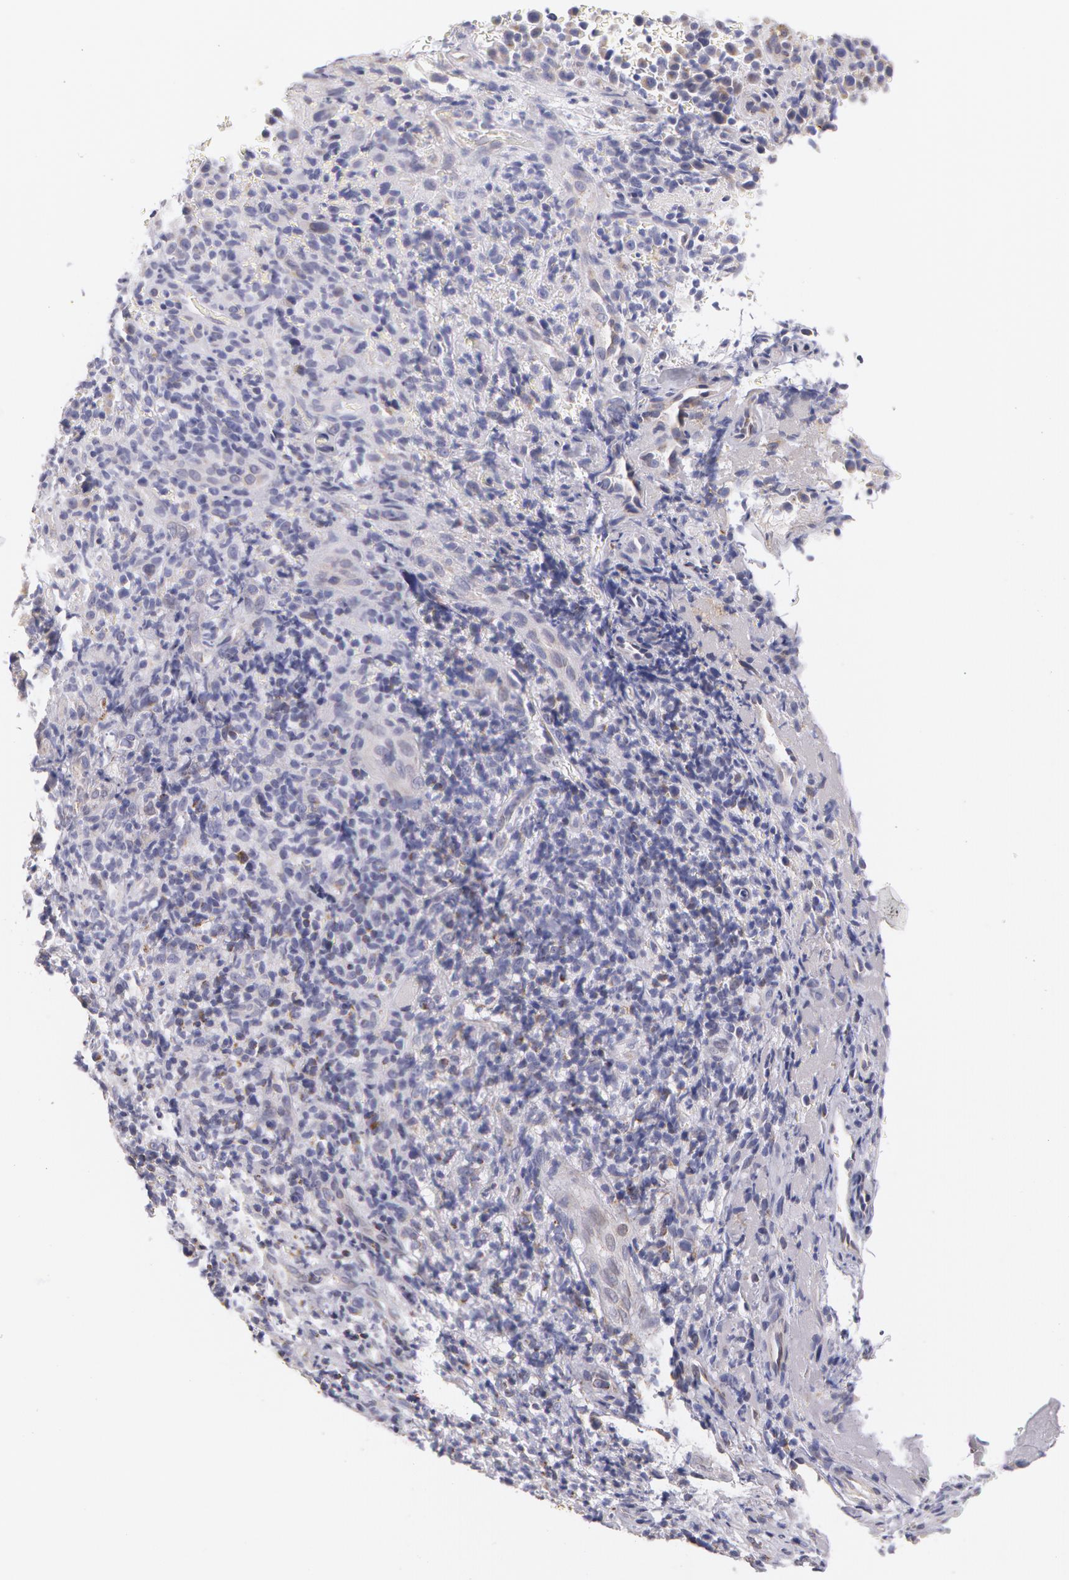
{"staining": {"intensity": "moderate", "quantity": "25%-75%", "location": "cytoplasmic/membranous"}, "tissue": "melanoma", "cell_type": "Tumor cells", "image_type": "cancer", "snomed": [{"axis": "morphology", "description": "Malignant melanoma, NOS"}, {"axis": "topography", "description": "Skin"}], "caption": "Protein staining exhibits moderate cytoplasmic/membranous staining in approximately 25%-75% of tumor cells in melanoma.", "gene": "KRT18", "patient": {"sex": "male", "age": 75}}